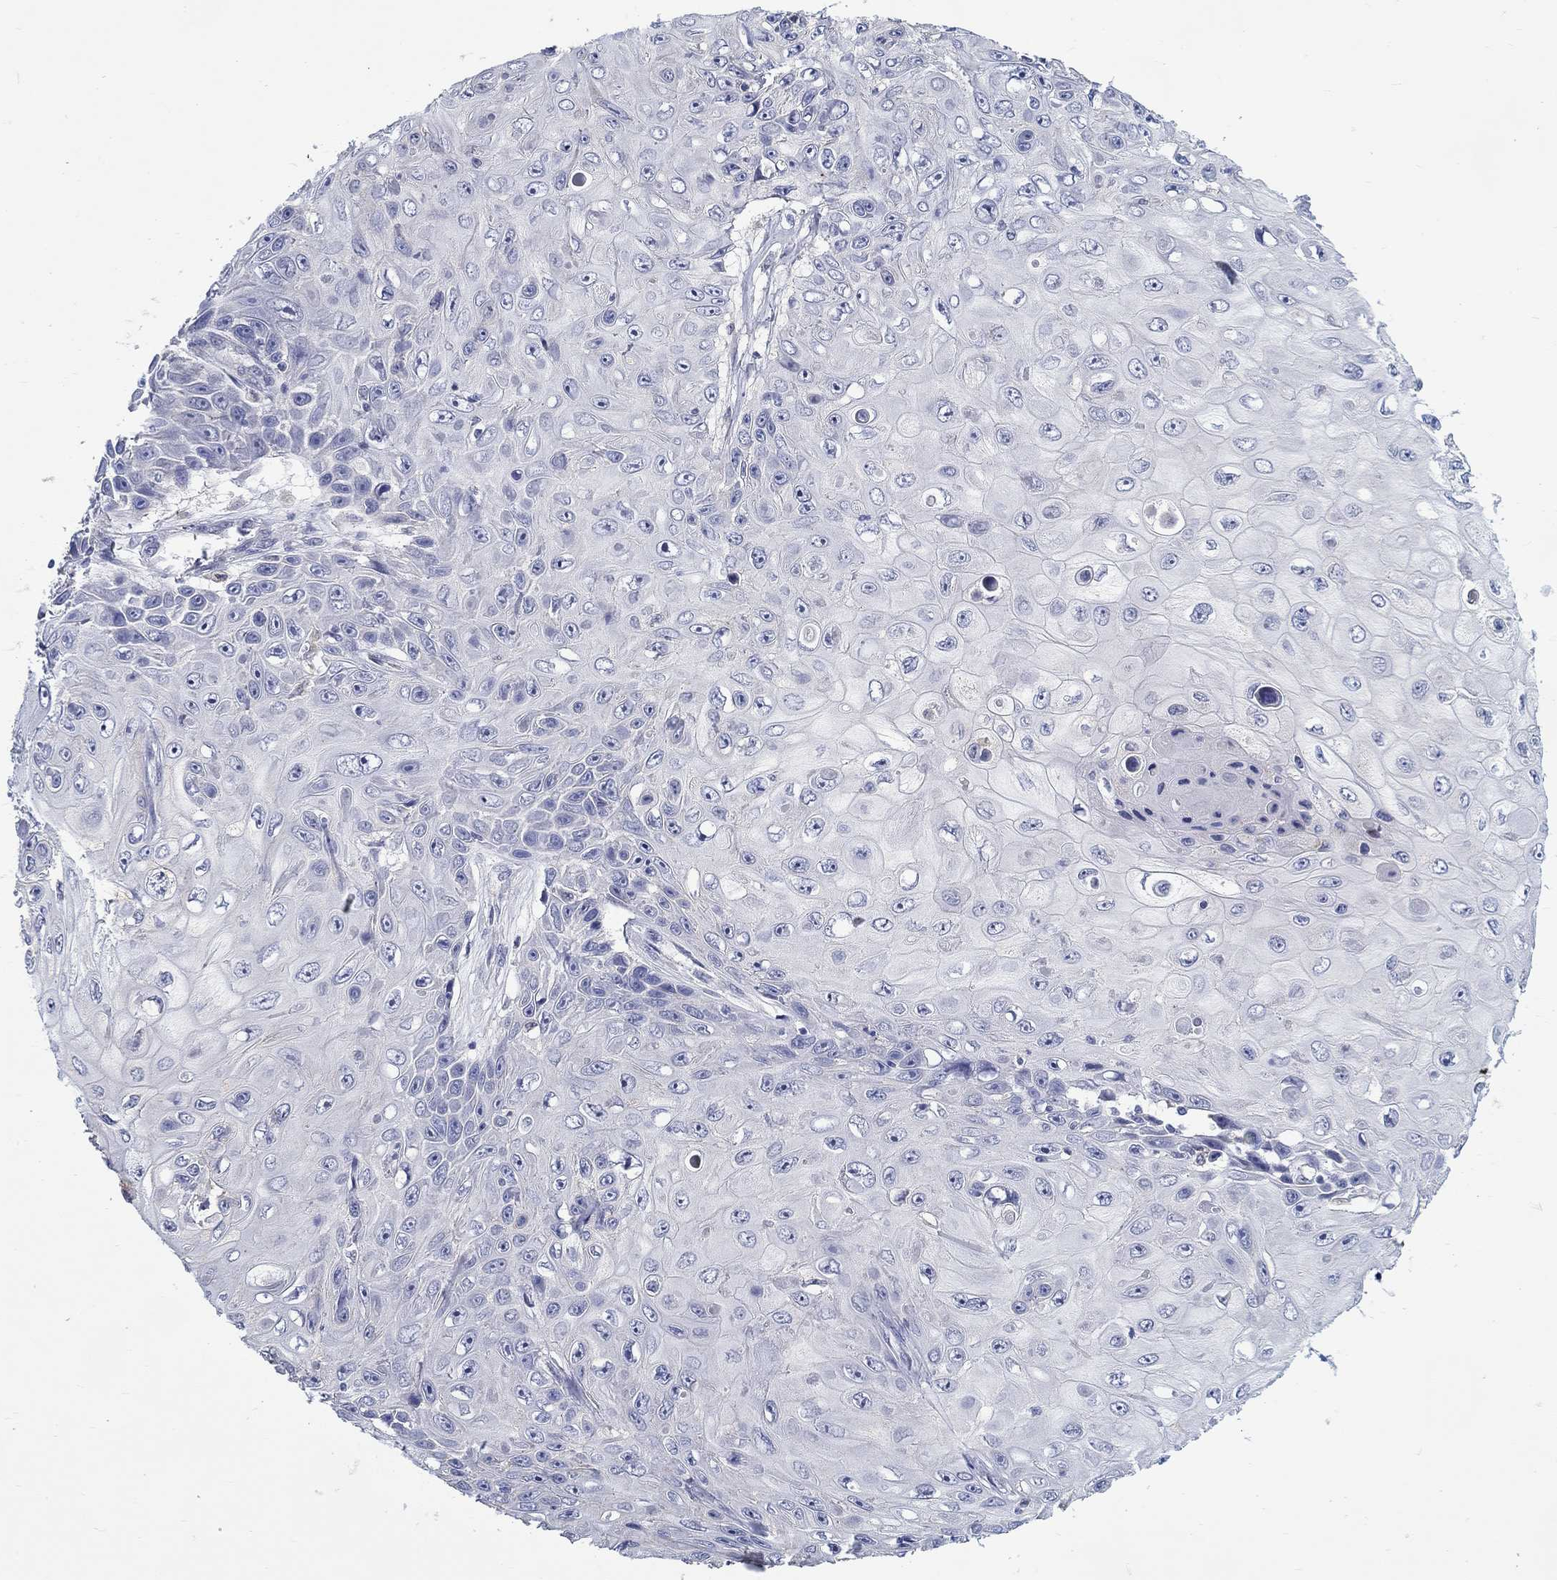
{"staining": {"intensity": "negative", "quantity": "none", "location": "none"}, "tissue": "skin cancer", "cell_type": "Tumor cells", "image_type": "cancer", "snomed": [{"axis": "morphology", "description": "Squamous cell carcinoma, NOS"}, {"axis": "topography", "description": "Skin"}], "caption": "The IHC histopathology image has no significant positivity in tumor cells of squamous cell carcinoma (skin) tissue.", "gene": "ABCA4", "patient": {"sex": "male", "age": 82}}